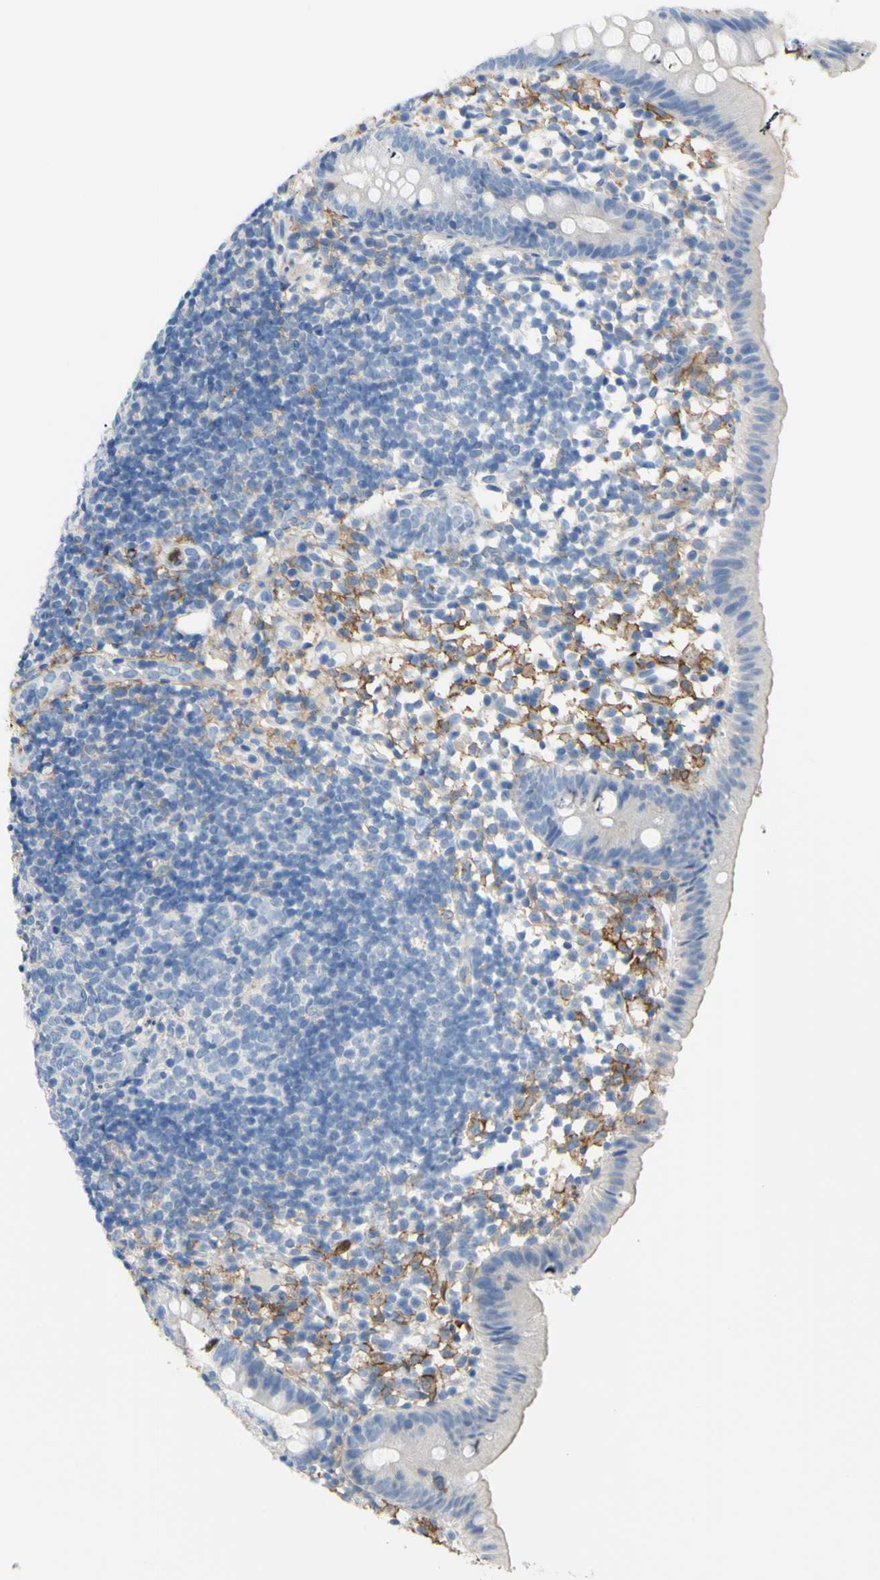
{"staining": {"intensity": "negative", "quantity": "none", "location": "none"}, "tissue": "appendix", "cell_type": "Glandular cells", "image_type": "normal", "snomed": [{"axis": "morphology", "description": "Normal tissue, NOS"}, {"axis": "topography", "description": "Appendix"}], "caption": "This is an IHC image of normal human appendix. There is no positivity in glandular cells.", "gene": "FCGR2A", "patient": {"sex": "female", "age": 20}}